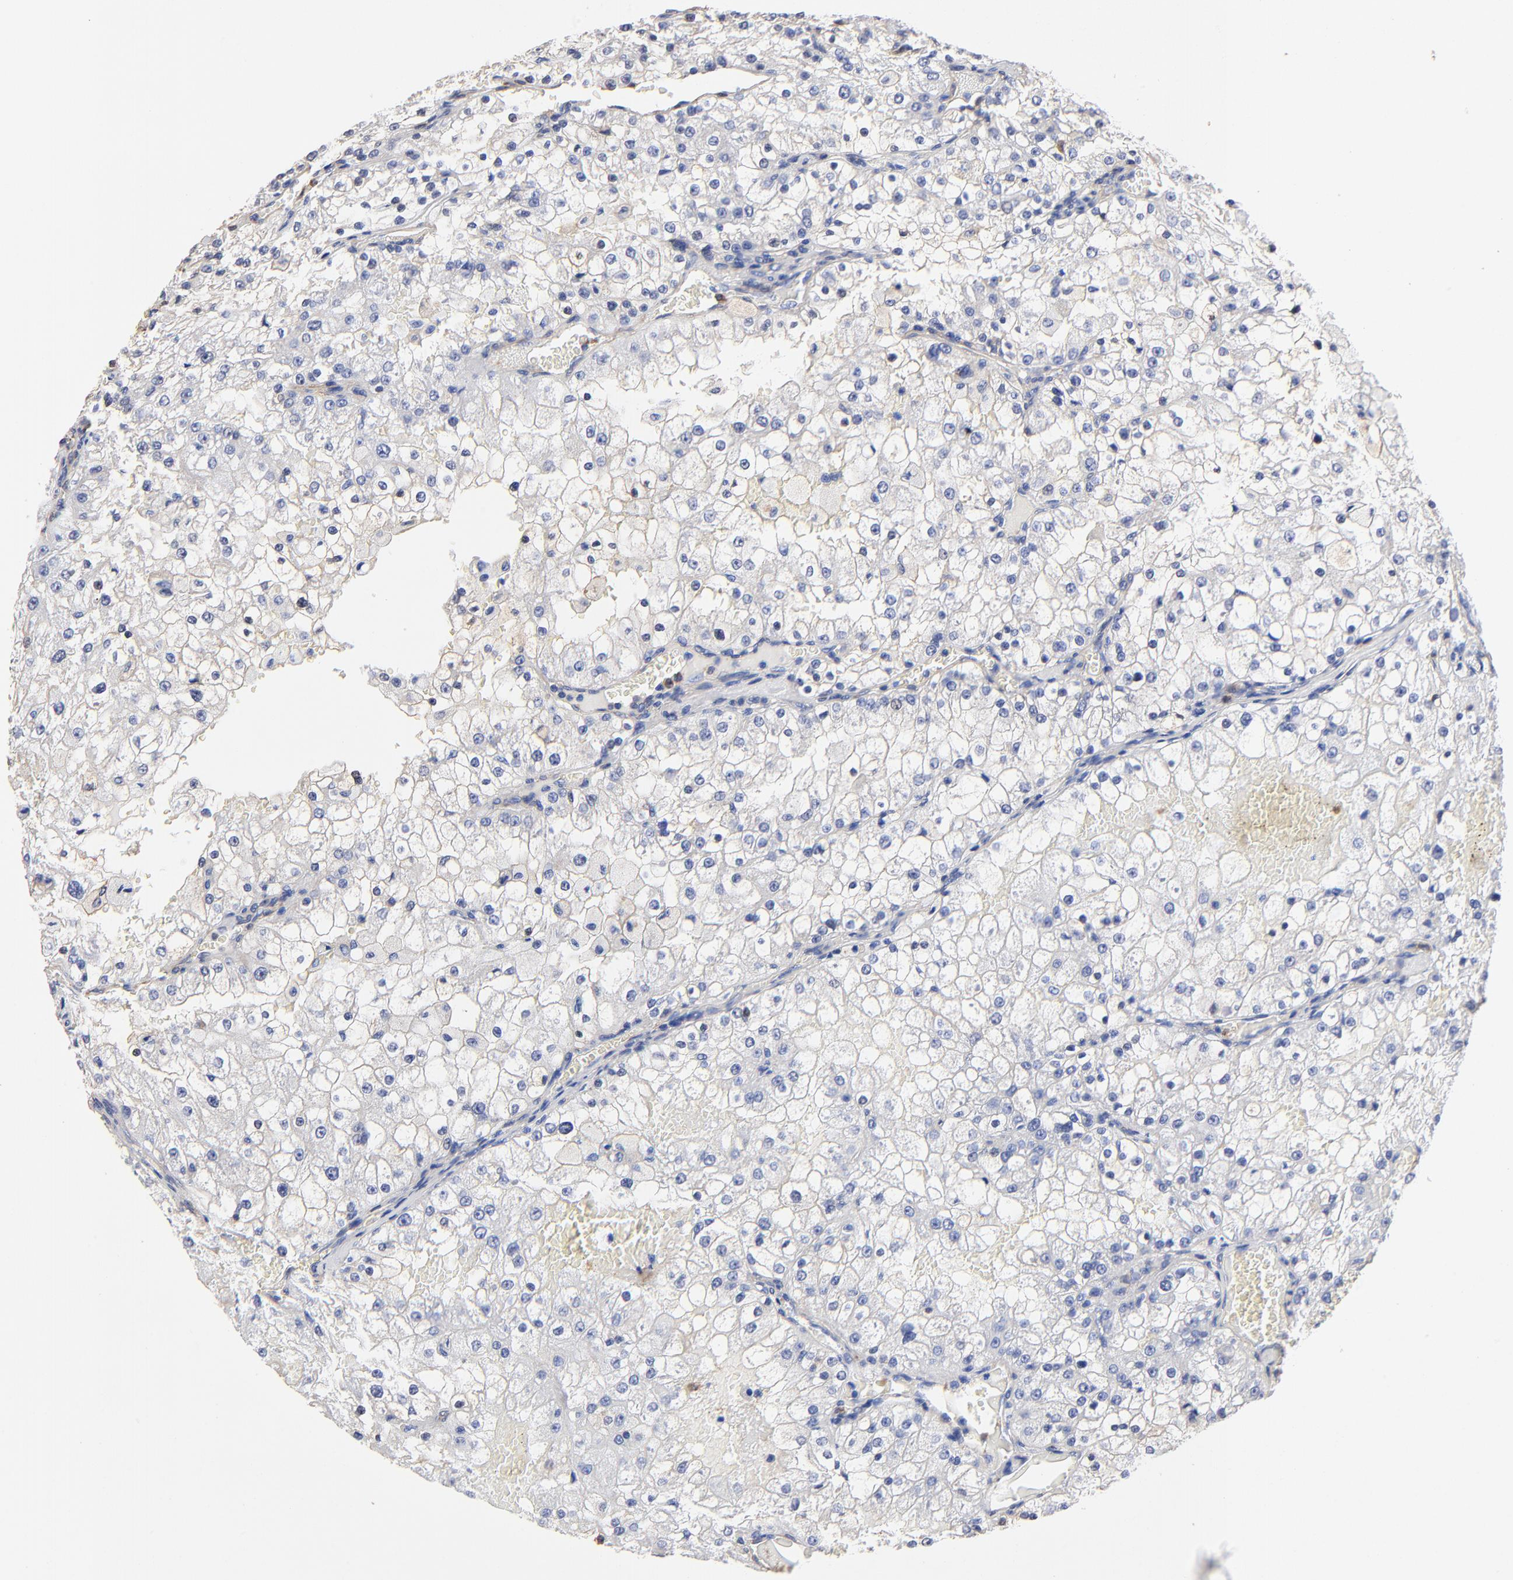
{"staining": {"intensity": "negative", "quantity": "none", "location": "none"}, "tissue": "renal cancer", "cell_type": "Tumor cells", "image_type": "cancer", "snomed": [{"axis": "morphology", "description": "Adenocarcinoma, NOS"}, {"axis": "topography", "description": "Kidney"}], "caption": "This is a image of immunohistochemistry staining of adenocarcinoma (renal), which shows no staining in tumor cells.", "gene": "TAGLN2", "patient": {"sex": "female", "age": 74}}